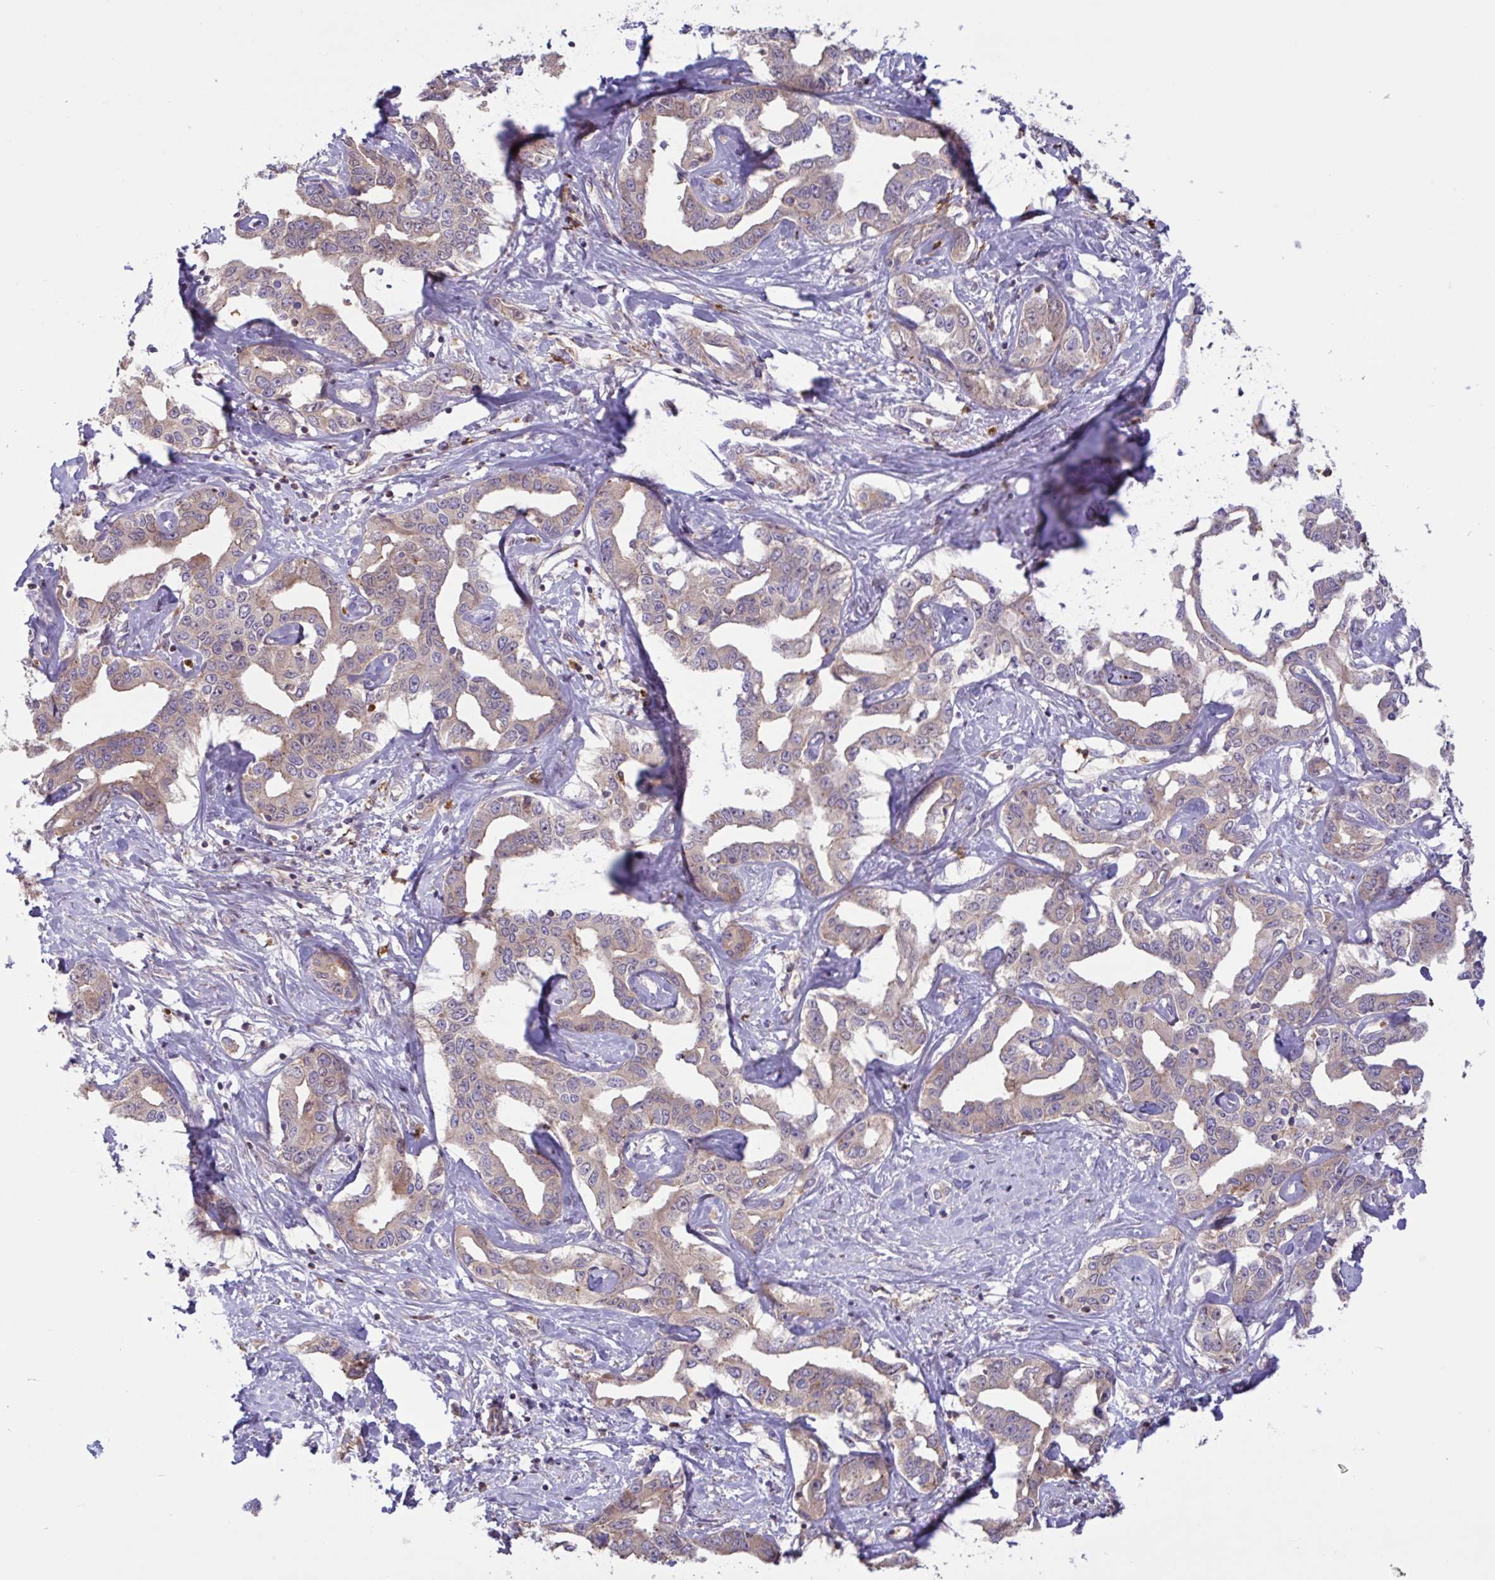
{"staining": {"intensity": "weak", "quantity": "25%-75%", "location": "cytoplasmic/membranous"}, "tissue": "liver cancer", "cell_type": "Tumor cells", "image_type": "cancer", "snomed": [{"axis": "morphology", "description": "Cholangiocarcinoma"}, {"axis": "topography", "description": "Liver"}], "caption": "Weak cytoplasmic/membranous positivity for a protein is appreciated in about 25%-75% of tumor cells of cholangiocarcinoma (liver) using immunohistochemistry.", "gene": "IL1R1", "patient": {"sex": "male", "age": 59}}